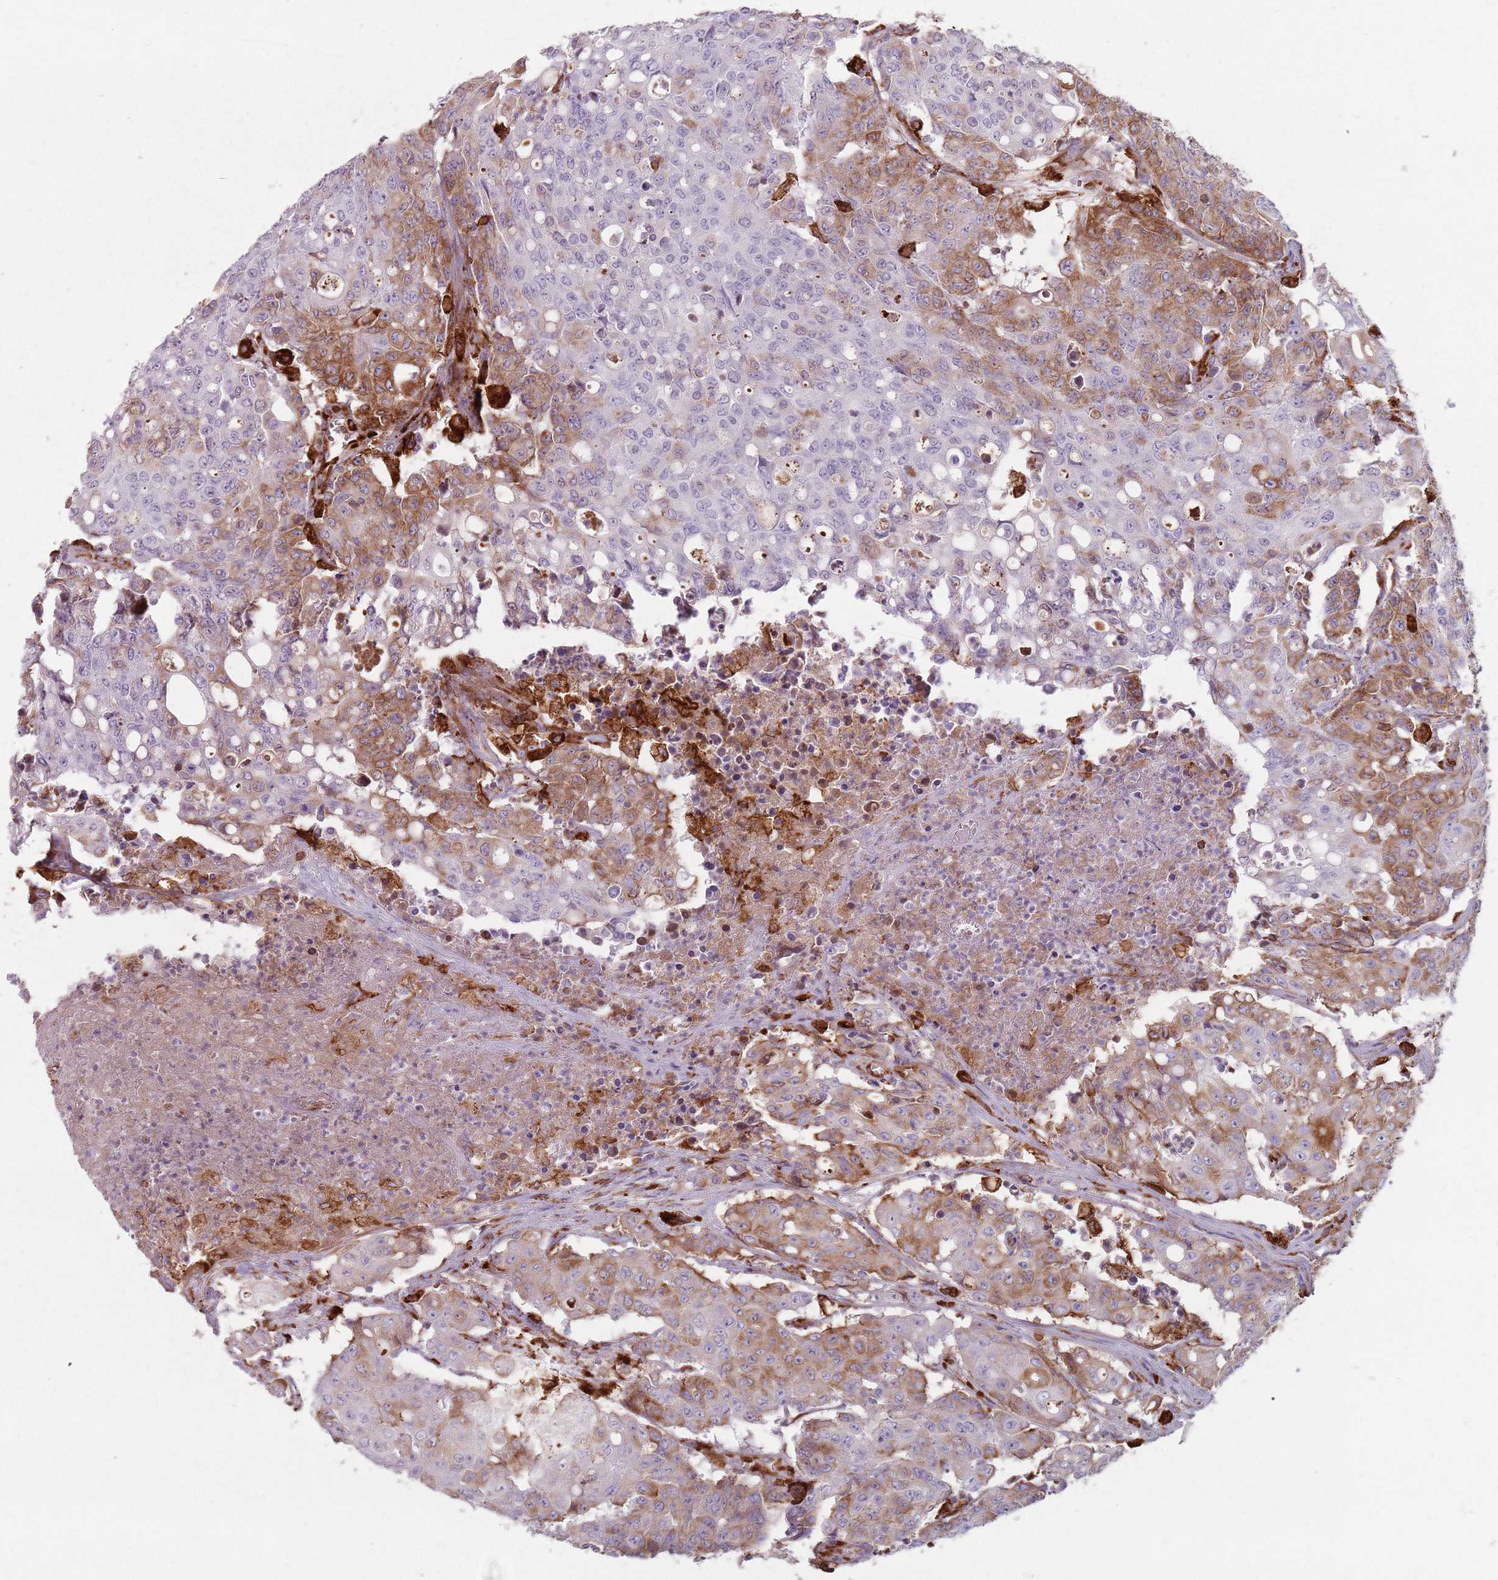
{"staining": {"intensity": "moderate", "quantity": "25%-75%", "location": "cytoplasmic/membranous"}, "tissue": "colorectal cancer", "cell_type": "Tumor cells", "image_type": "cancer", "snomed": [{"axis": "morphology", "description": "Adenocarcinoma, NOS"}, {"axis": "topography", "description": "Colon"}], "caption": "IHC histopathology image of neoplastic tissue: colorectal adenocarcinoma stained using immunohistochemistry (IHC) demonstrates medium levels of moderate protein expression localized specifically in the cytoplasmic/membranous of tumor cells, appearing as a cytoplasmic/membranous brown color.", "gene": "COLGALT1", "patient": {"sex": "male", "age": 51}}